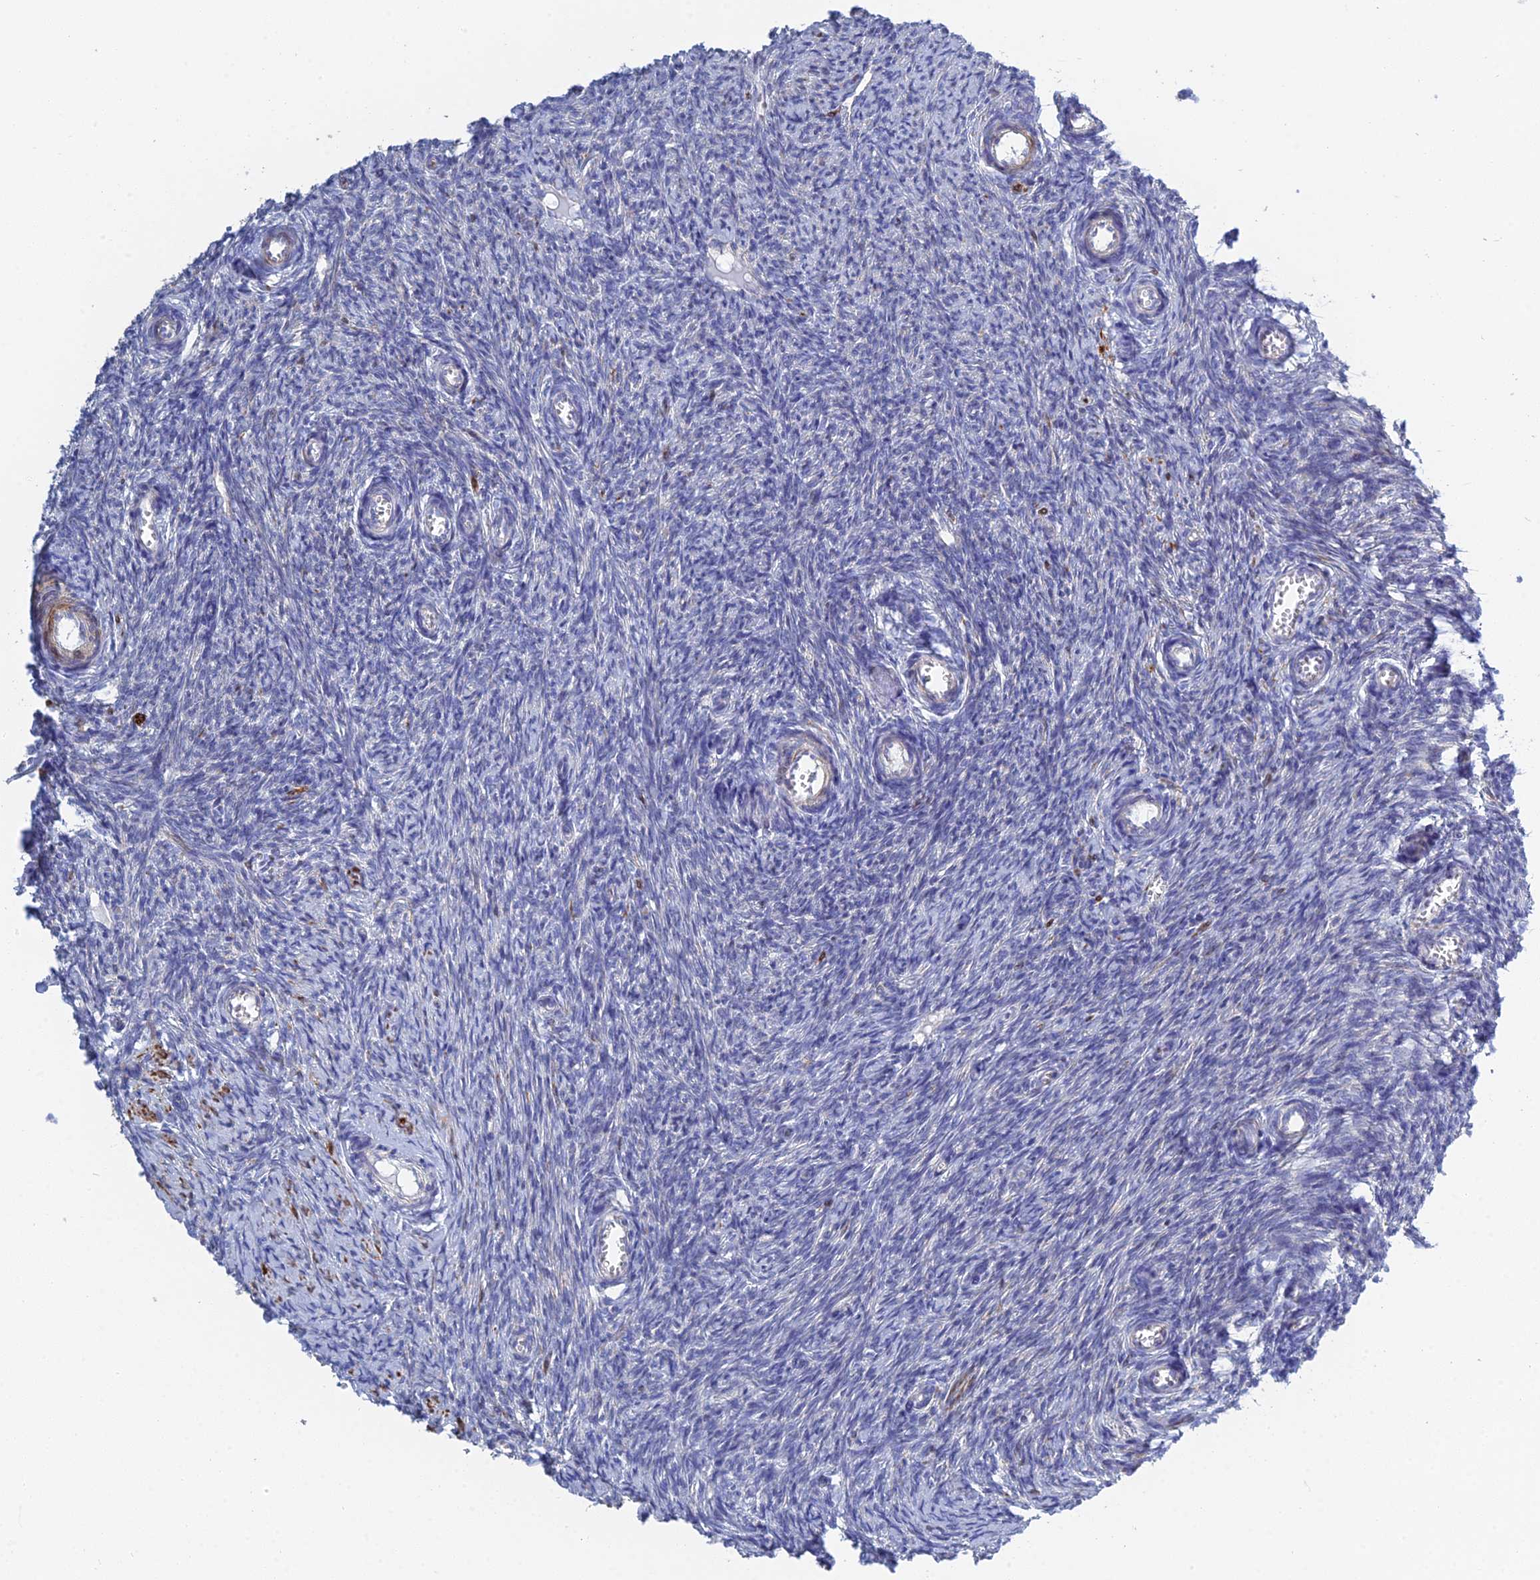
{"staining": {"intensity": "negative", "quantity": "none", "location": "none"}, "tissue": "ovary", "cell_type": "Follicle cells", "image_type": "normal", "snomed": [{"axis": "morphology", "description": "Normal tissue, NOS"}, {"axis": "topography", "description": "Ovary"}], "caption": "A high-resolution image shows immunohistochemistry (IHC) staining of normal ovary, which demonstrates no significant positivity in follicle cells. Brightfield microscopy of immunohistochemistry (IHC) stained with DAB (brown) and hematoxylin (blue), captured at high magnification.", "gene": "PCDHA8", "patient": {"sex": "female", "age": 44}}